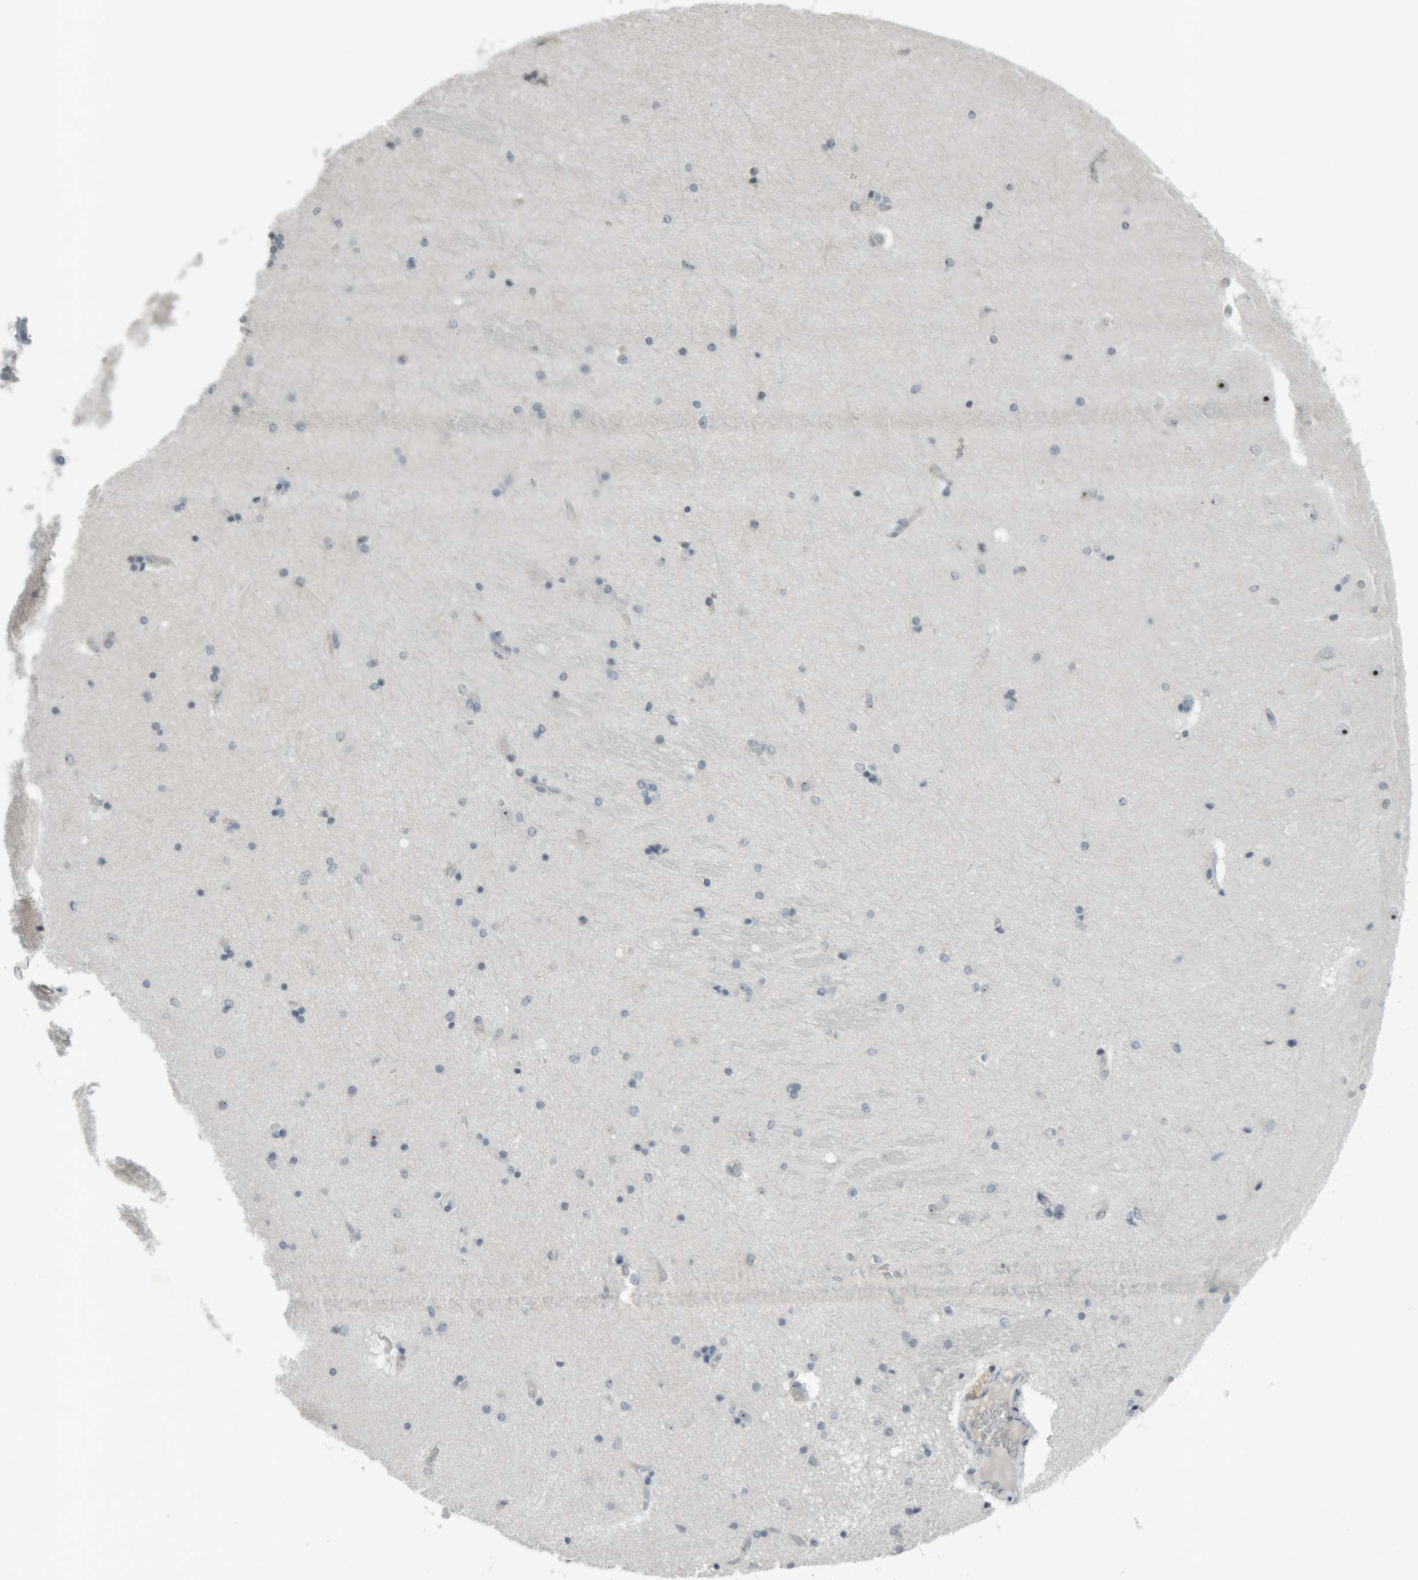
{"staining": {"intensity": "negative", "quantity": "none", "location": "none"}, "tissue": "hippocampus", "cell_type": "Glial cells", "image_type": "normal", "snomed": [{"axis": "morphology", "description": "Normal tissue, NOS"}, {"axis": "topography", "description": "Hippocampus"}], "caption": "High magnification brightfield microscopy of normal hippocampus stained with DAB (brown) and counterstained with hematoxylin (blue): glial cells show no significant positivity. Nuclei are stained in blue.", "gene": "RPF1", "patient": {"sex": "female", "age": 54}}